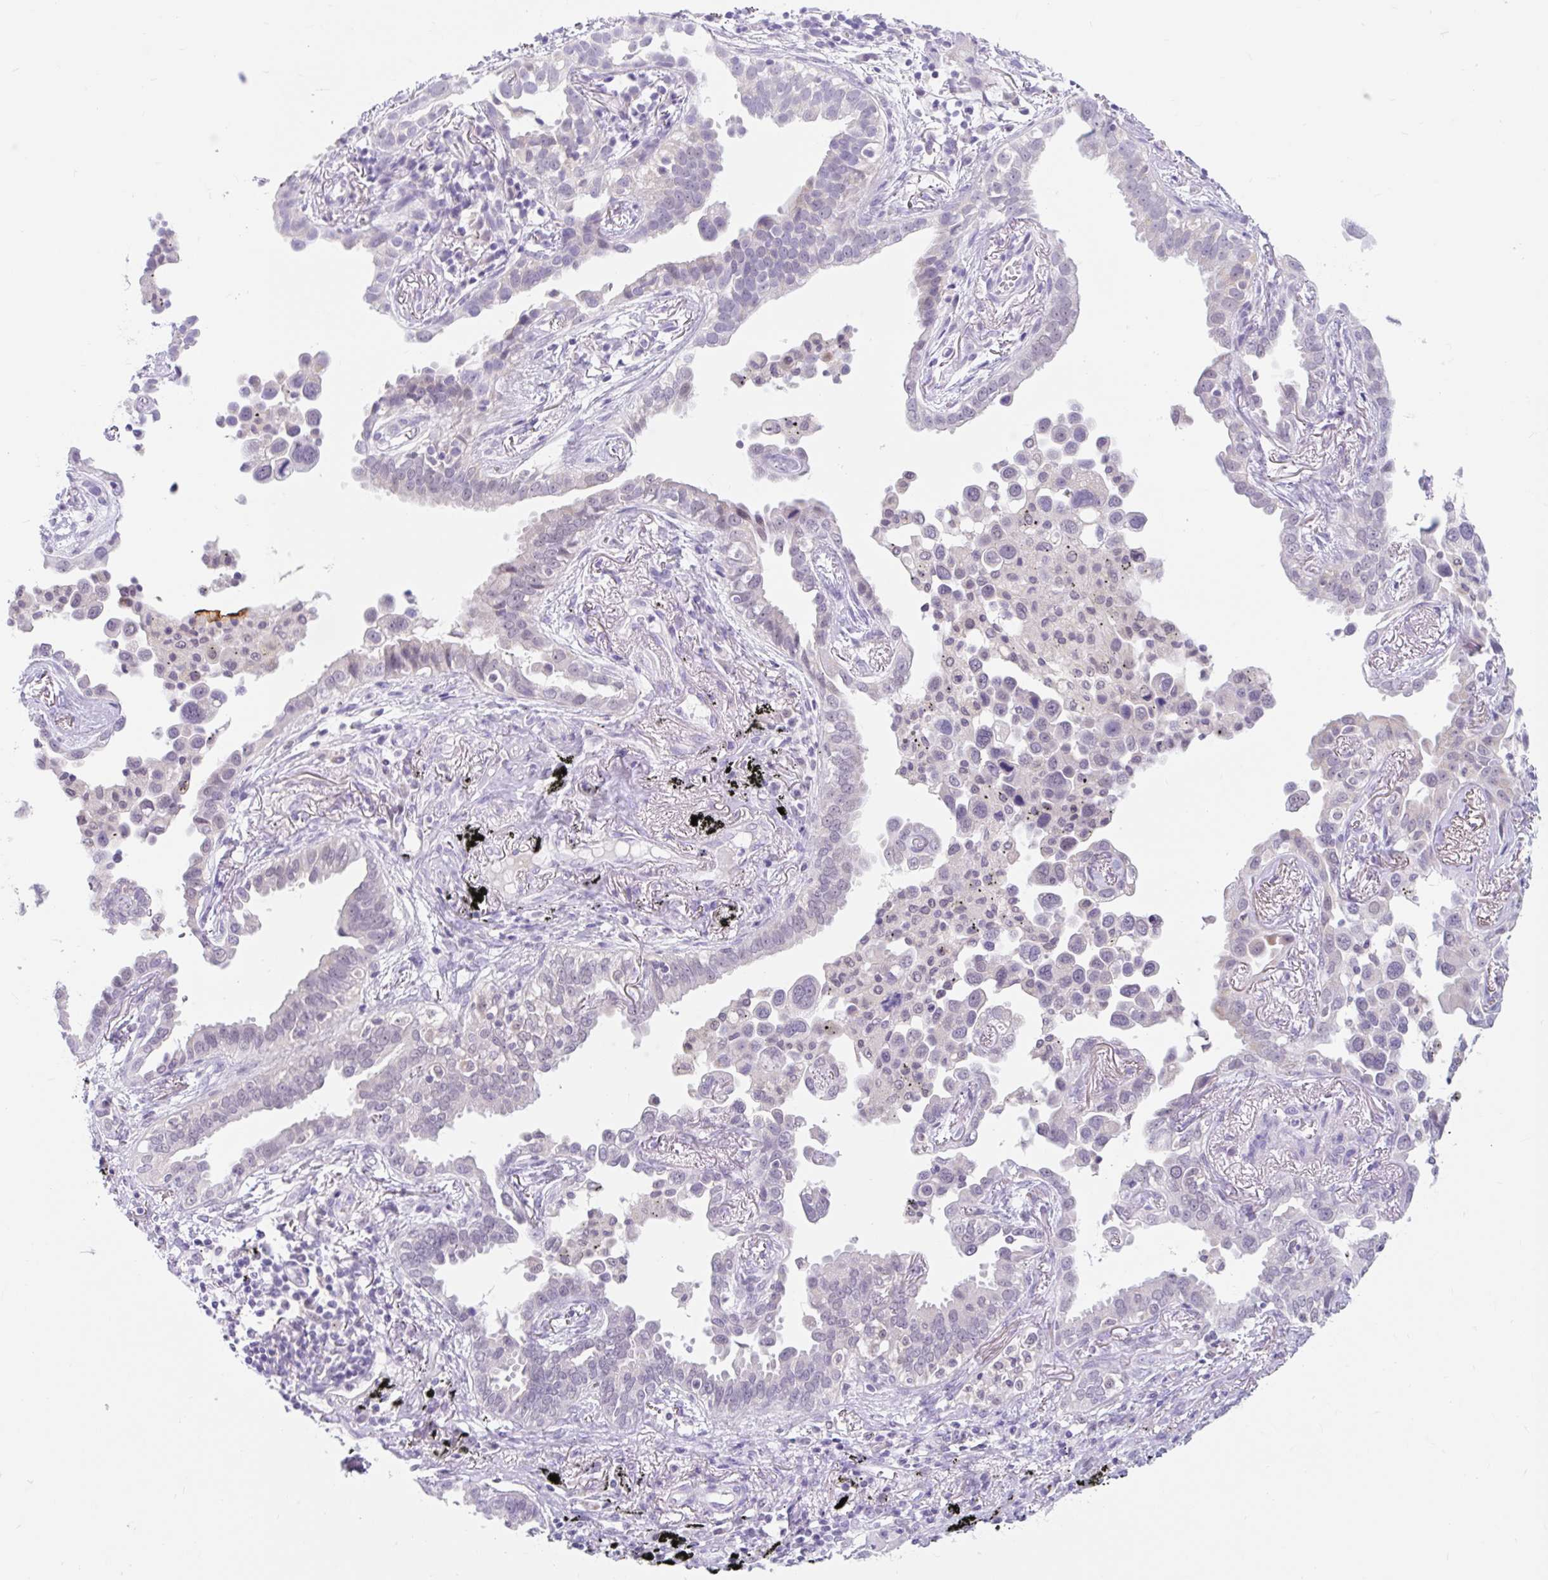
{"staining": {"intensity": "negative", "quantity": "none", "location": "none"}, "tissue": "lung cancer", "cell_type": "Tumor cells", "image_type": "cancer", "snomed": [{"axis": "morphology", "description": "Adenocarcinoma, NOS"}, {"axis": "topography", "description": "Lung"}], "caption": "A micrograph of adenocarcinoma (lung) stained for a protein exhibits no brown staining in tumor cells. (IHC, brightfield microscopy, high magnification).", "gene": "ITPK1", "patient": {"sex": "male", "age": 67}}